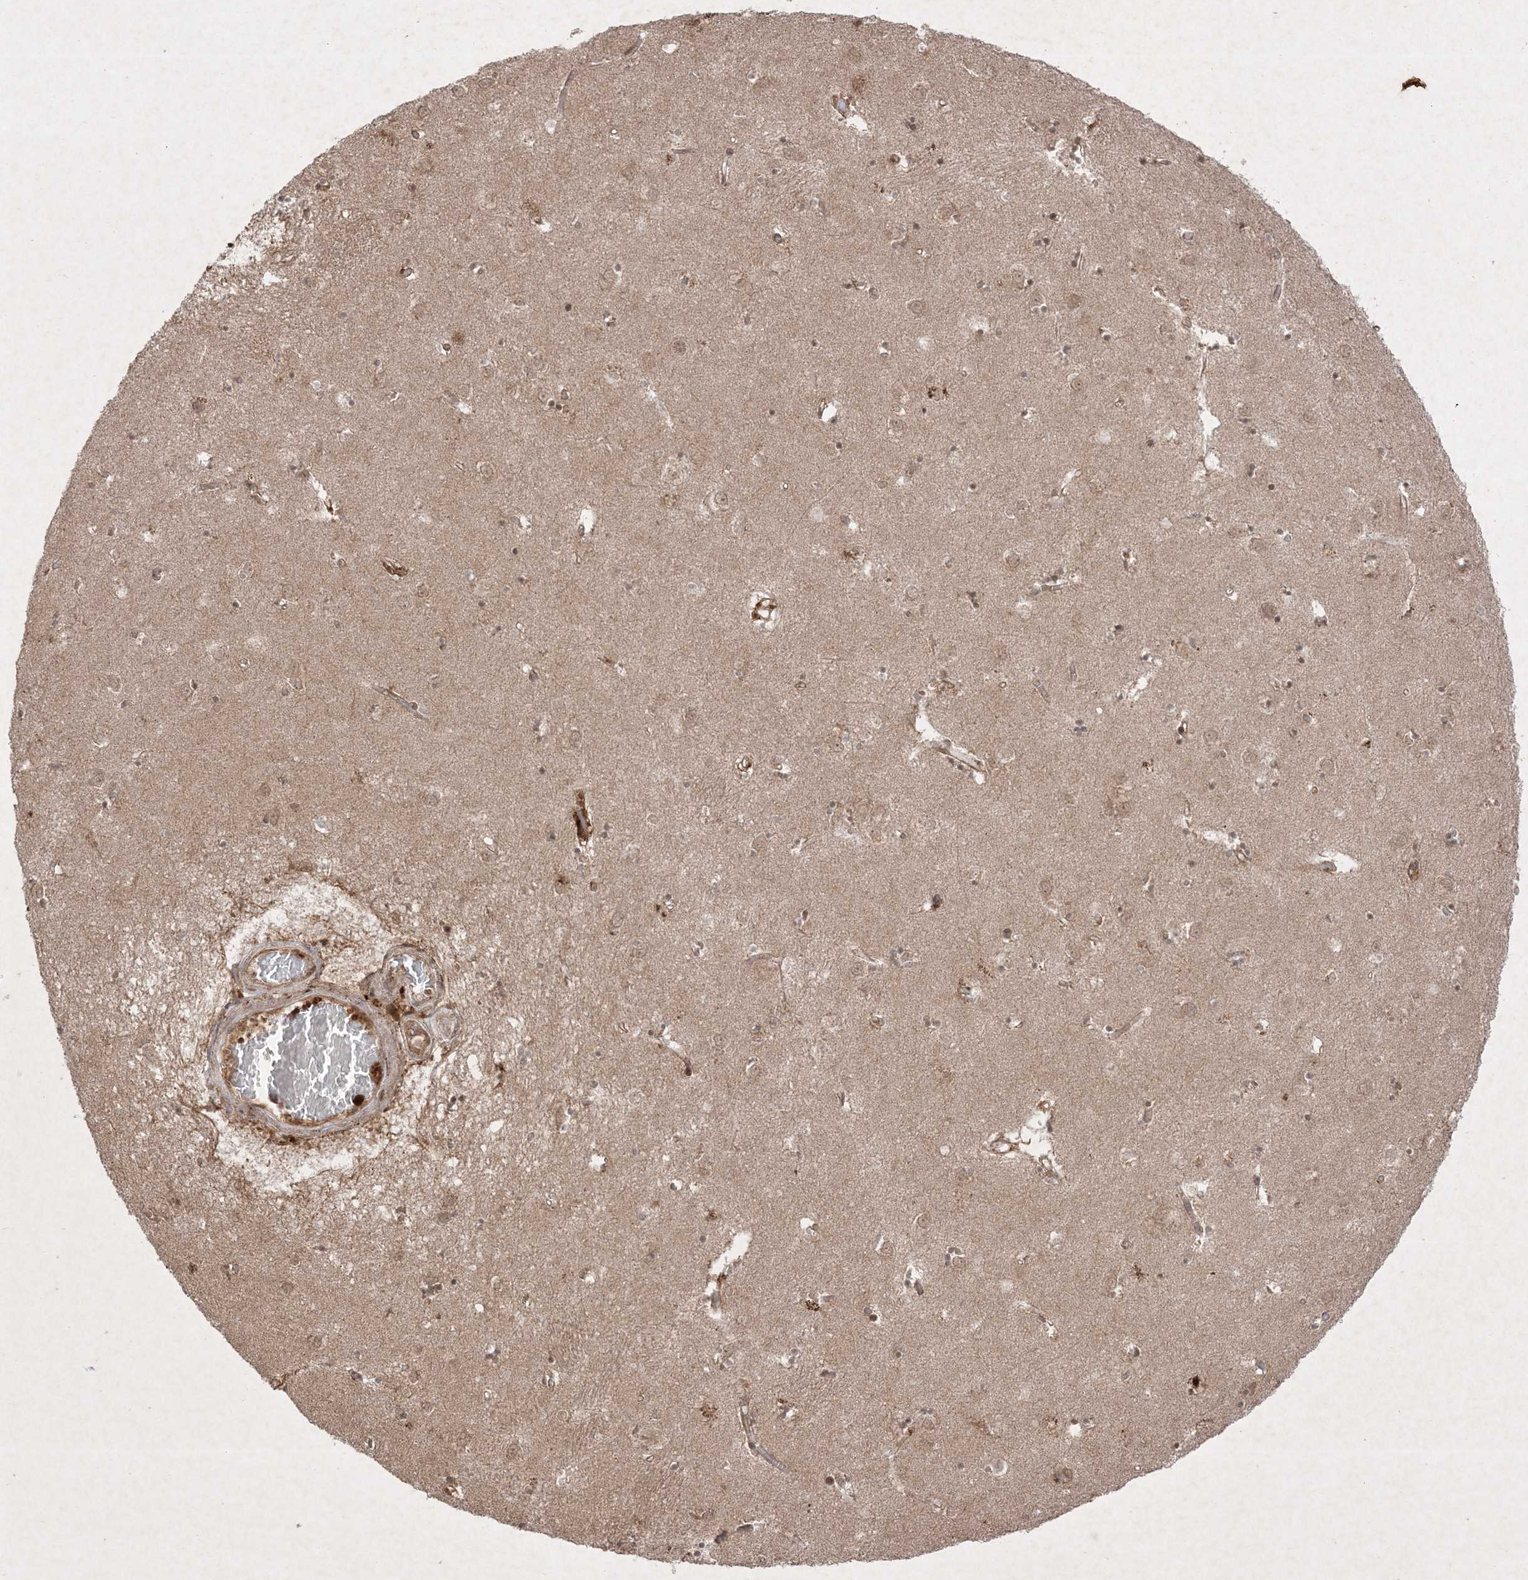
{"staining": {"intensity": "weak", "quantity": "25%-75%", "location": "nuclear"}, "tissue": "caudate", "cell_type": "Glial cells", "image_type": "normal", "snomed": [{"axis": "morphology", "description": "Normal tissue, NOS"}, {"axis": "topography", "description": "Lateral ventricle wall"}], "caption": "Immunohistochemistry (IHC) of benign human caudate shows low levels of weak nuclear expression in approximately 25%-75% of glial cells. Immunohistochemistry (IHC) stains the protein of interest in brown and the nuclei are stained blue.", "gene": "PTK6", "patient": {"sex": "male", "age": 70}}